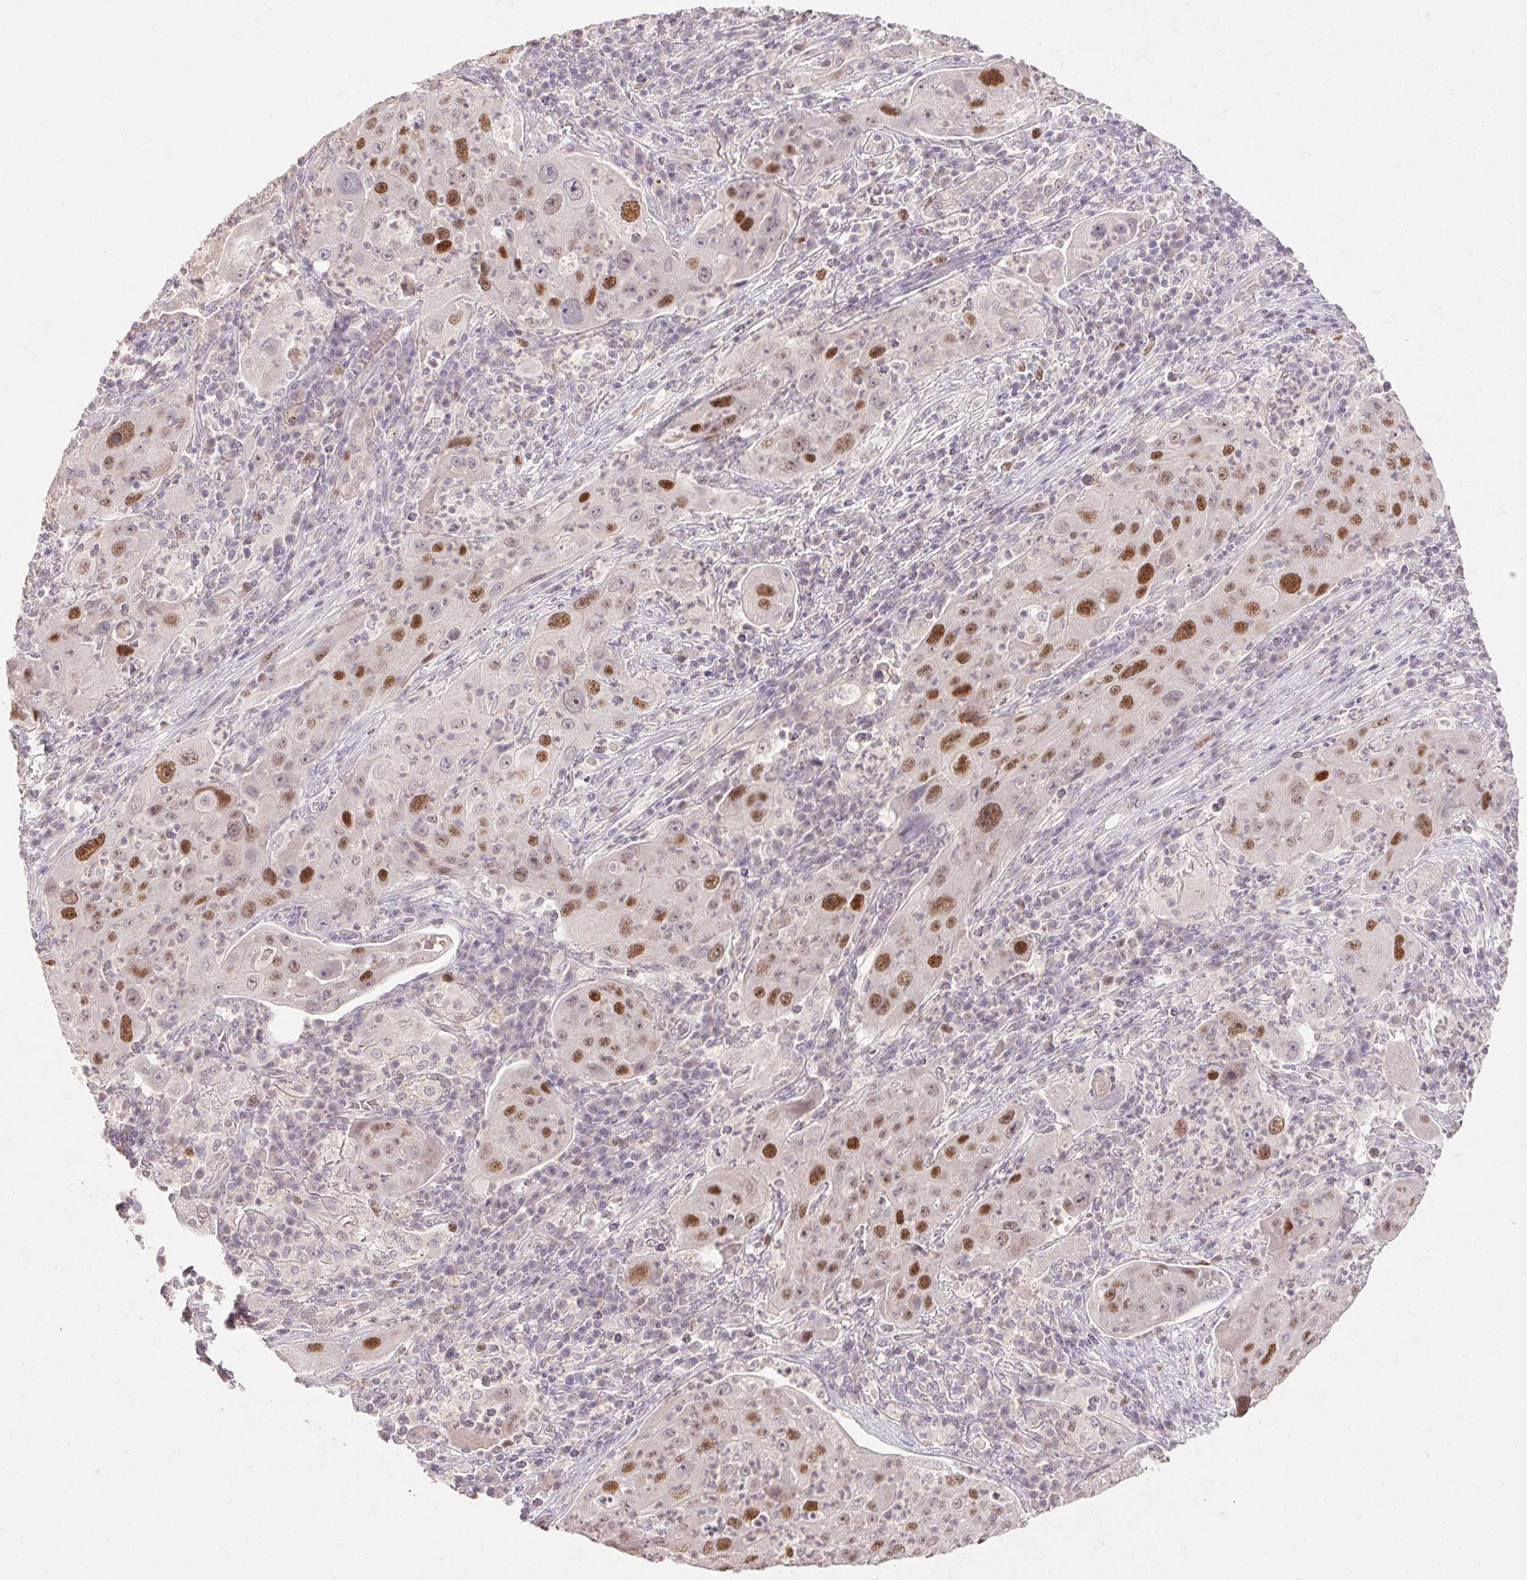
{"staining": {"intensity": "strong", "quantity": "25%-75%", "location": "nuclear"}, "tissue": "lung cancer", "cell_type": "Tumor cells", "image_type": "cancer", "snomed": [{"axis": "morphology", "description": "Squamous cell carcinoma, NOS"}, {"axis": "topography", "description": "Lung"}], "caption": "A micrograph showing strong nuclear staining in approximately 25%-75% of tumor cells in lung squamous cell carcinoma, as visualized by brown immunohistochemical staining.", "gene": "SKP2", "patient": {"sex": "female", "age": 59}}